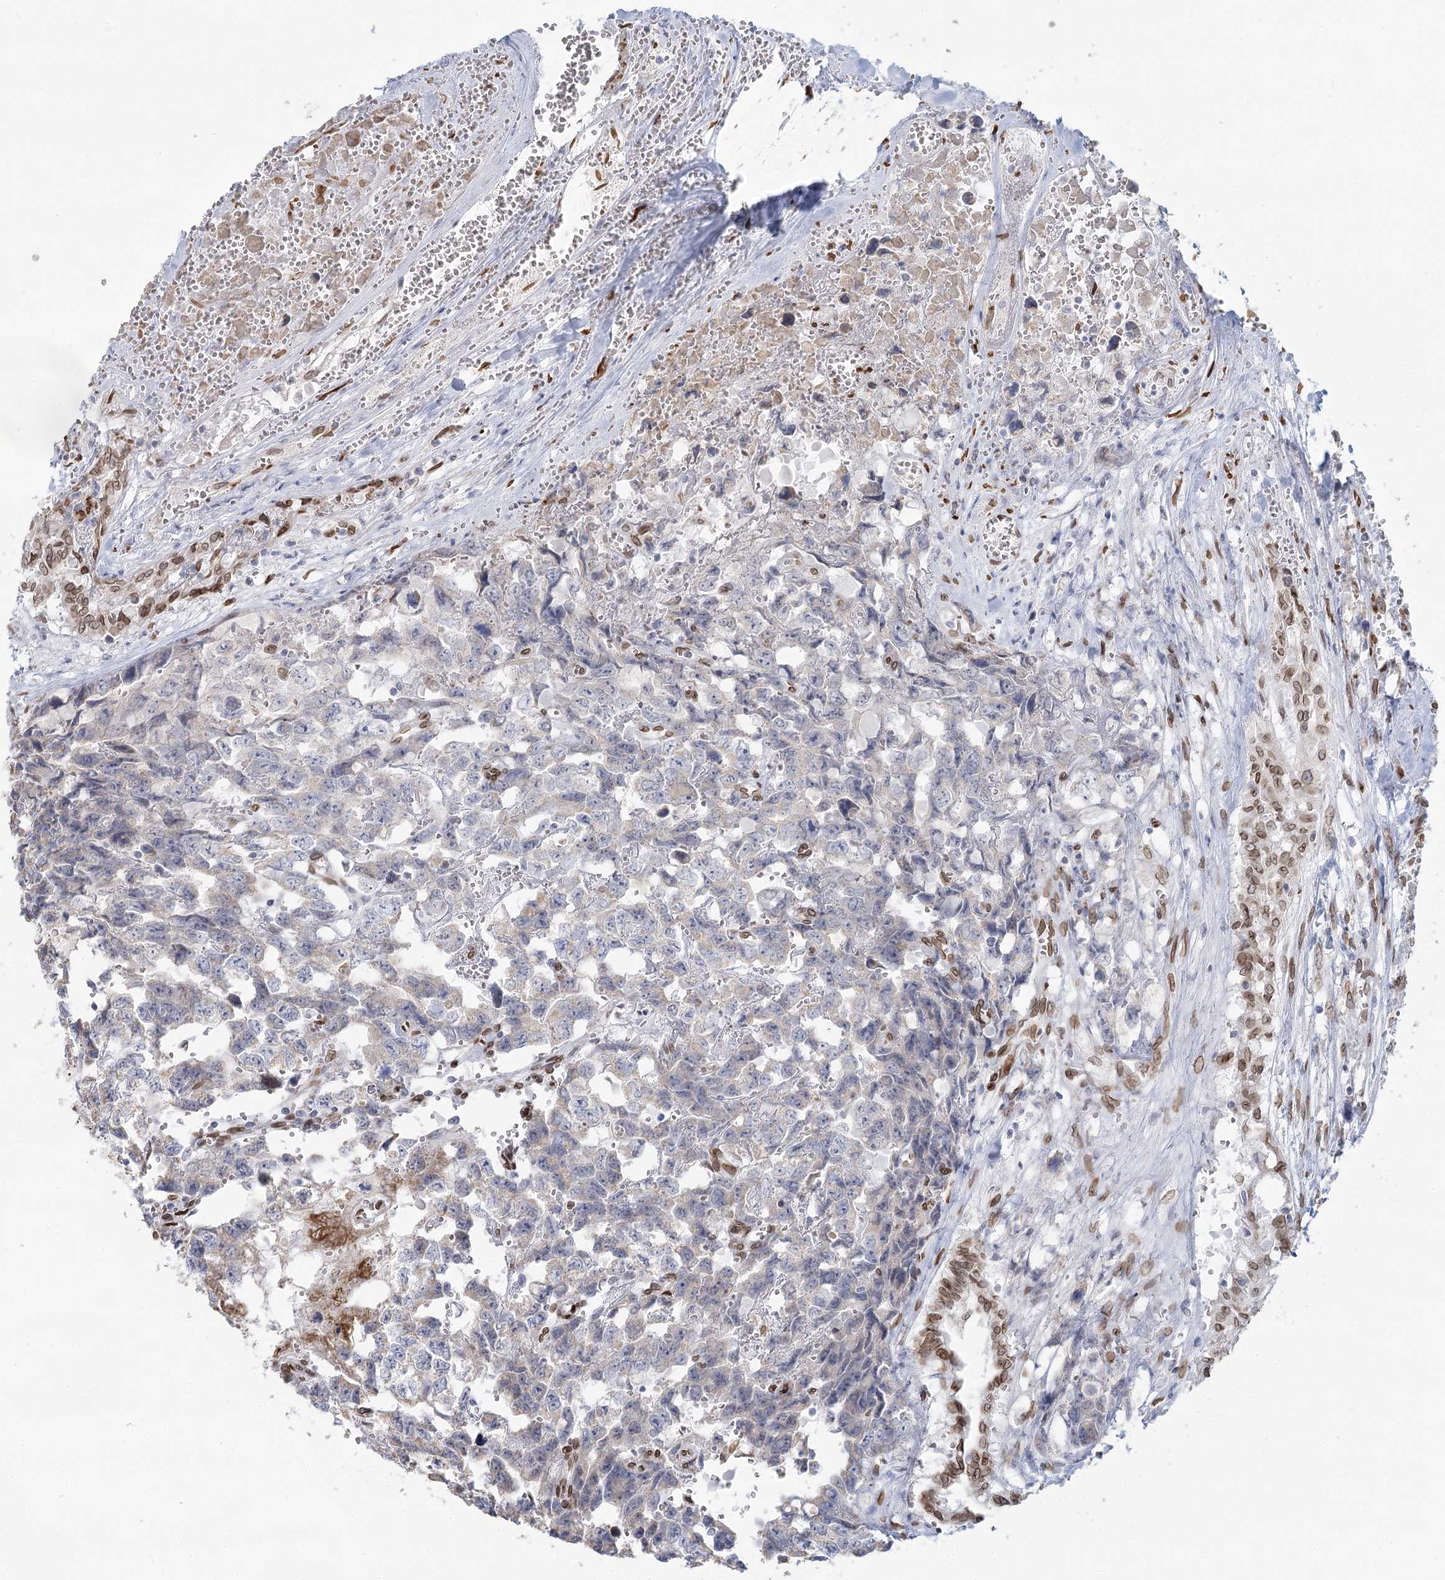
{"staining": {"intensity": "negative", "quantity": "none", "location": "none"}, "tissue": "testis cancer", "cell_type": "Tumor cells", "image_type": "cancer", "snomed": [{"axis": "morphology", "description": "Carcinoma, Embryonal, NOS"}, {"axis": "topography", "description": "Testis"}], "caption": "Embryonal carcinoma (testis) was stained to show a protein in brown. There is no significant positivity in tumor cells.", "gene": "VWA5A", "patient": {"sex": "male", "age": 31}}